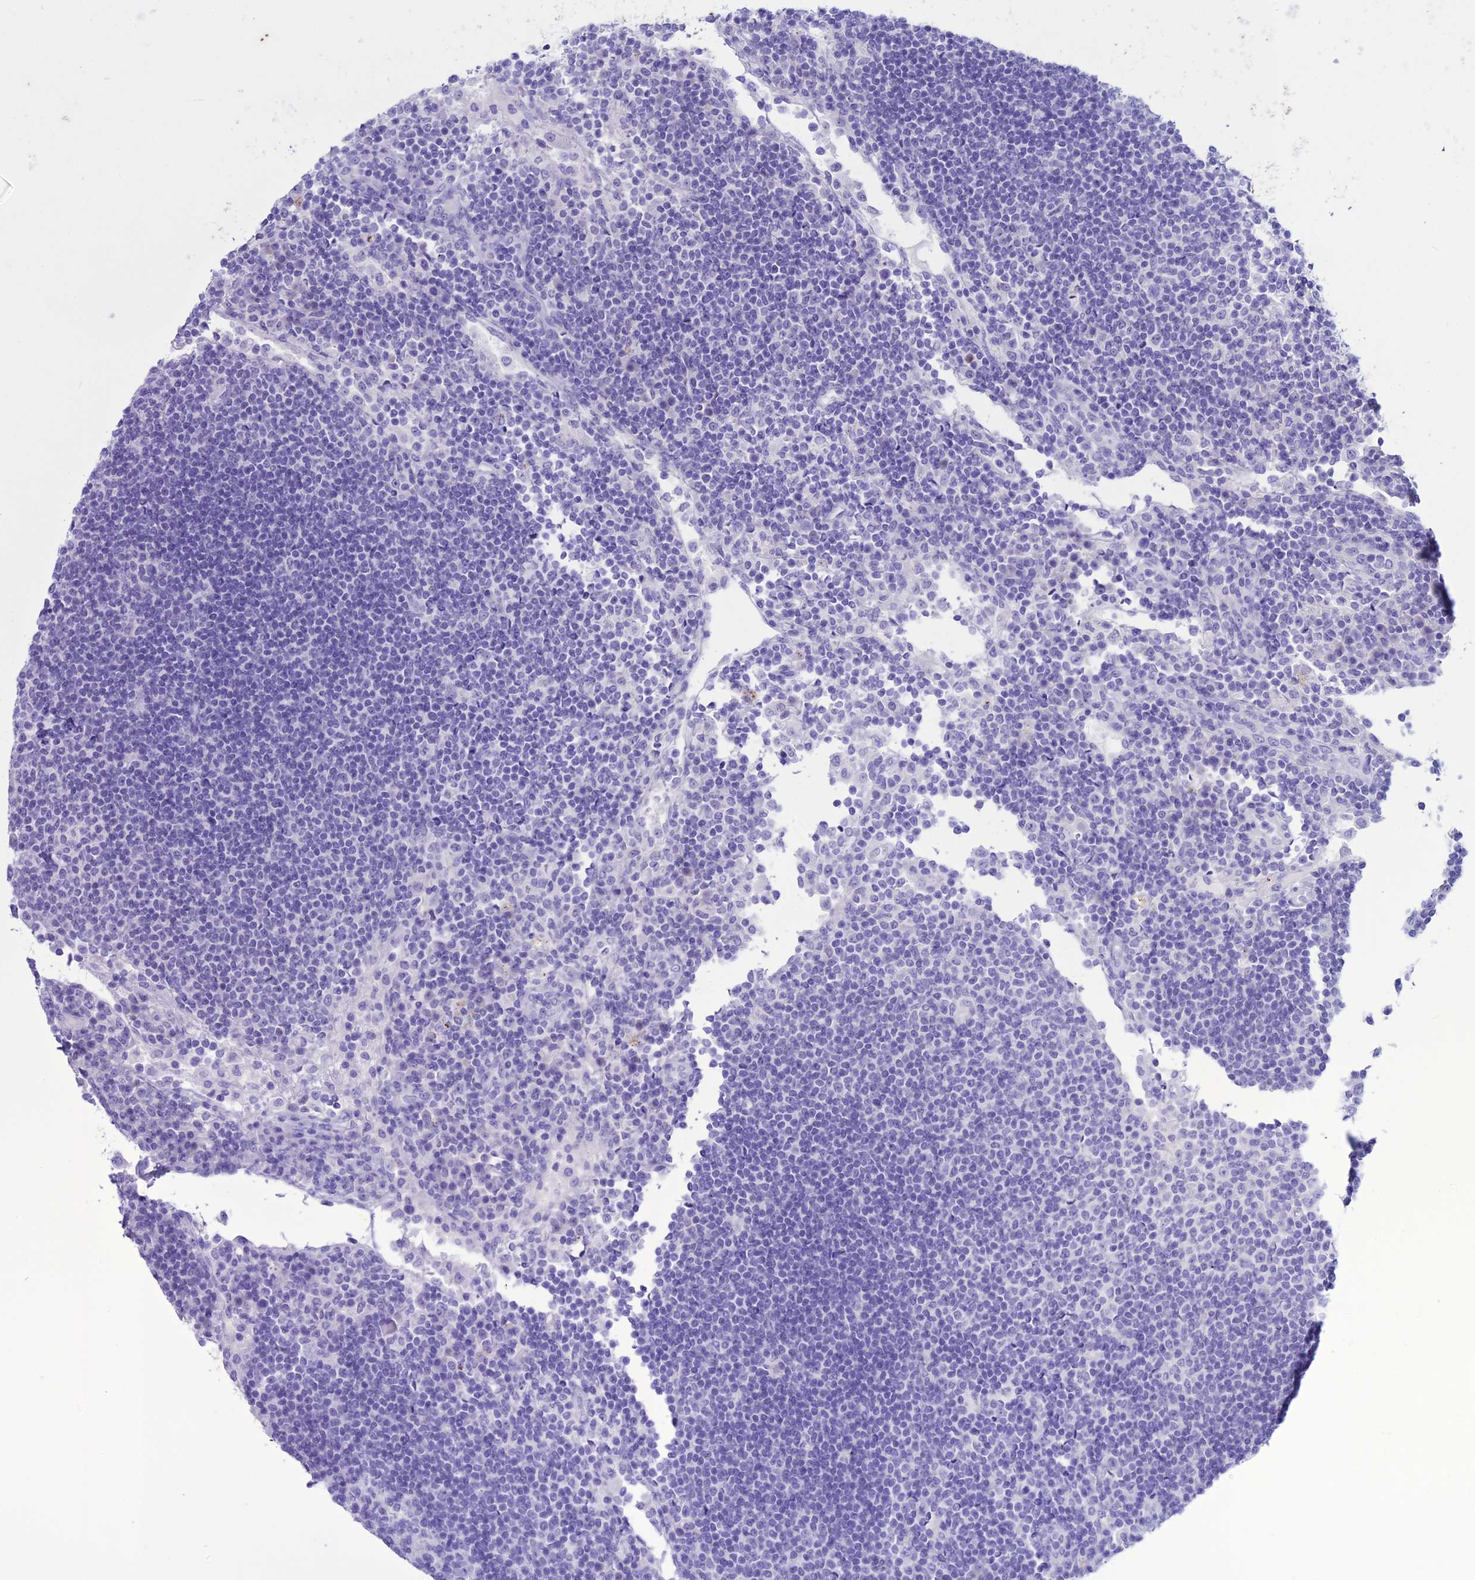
{"staining": {"intensity": "negative", "quantity": "none", "location": "none"}, "tissue": "lymph node", "cell_type": "Germinal center cells", "image_type": "normal", "snomed": [{"axis": "morphology", "description": "Normal tissue, NOS"}, {"axis": "topography", "description": "Lymph node"}], "caption": "Immunohistochemistry micrograph of benign human lymph node stained for a protein (brown), which shows no positivity in germinal center cells.", "gene": "CLEC2L", "patient": {"sex": "female", "age": 53}}